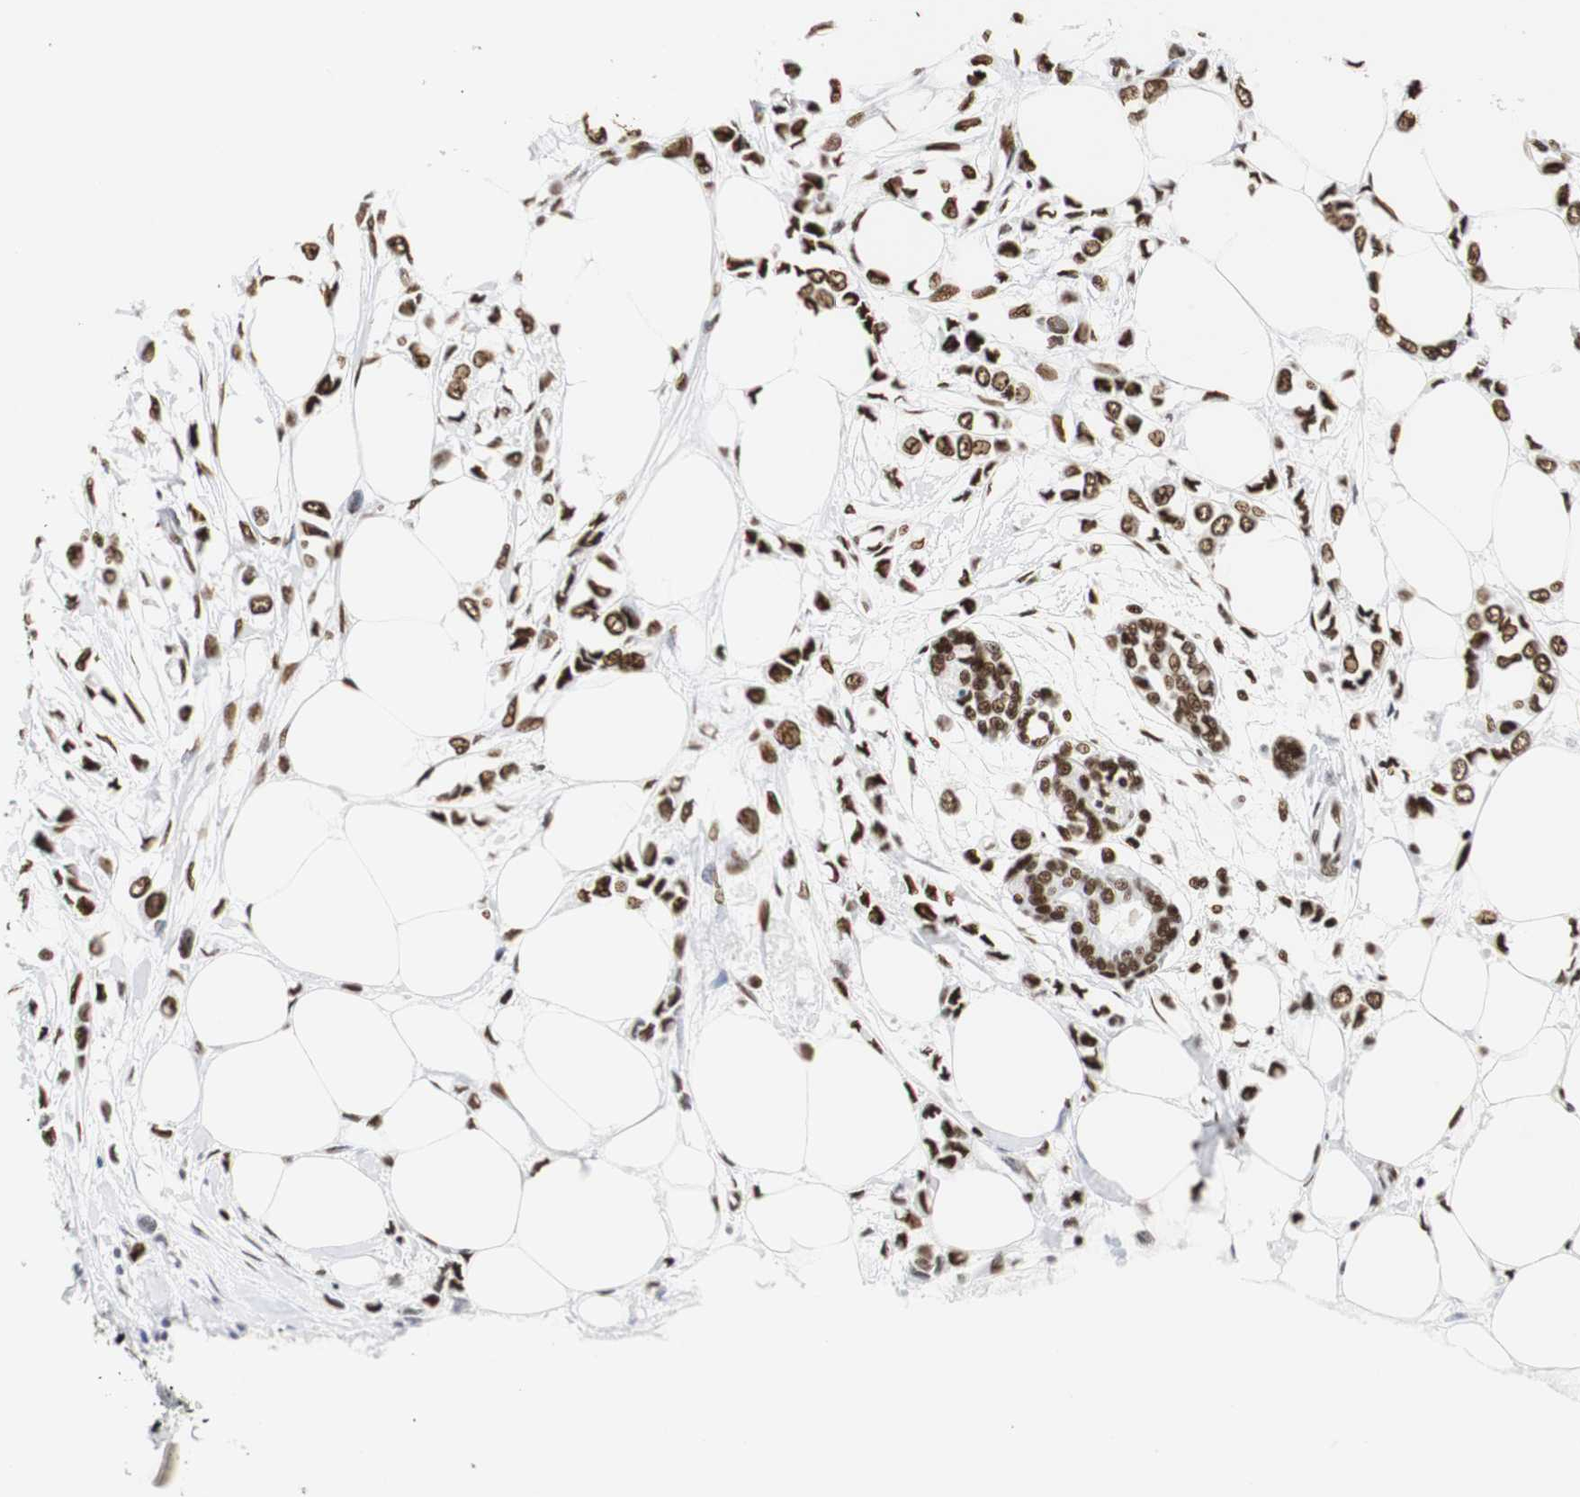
{"staining": {"intensity": "strong", "quantity": ">75%", "location": "nuclear"}, "tissue": "breast cancer", "cell_type": "Tumor cells", "image_type": "cancer", "snomed": [{"axis": "morphology", "description": "Lobular carcinoma"}, {"axis": "topography", "description": "Breast"}], "caption": "The photomicrograph demonstrates a brown stain indicating the presence of a protein in the nuclear of tumor cells in lobular carcinoma (breast). The staining is performed using DAB brown chromogen to label protein expression. The nuclei are counter-stained blue using hematoxylin.", "gene": "HNRNPH2", "patient": {"sex": "female", "age": 51}}